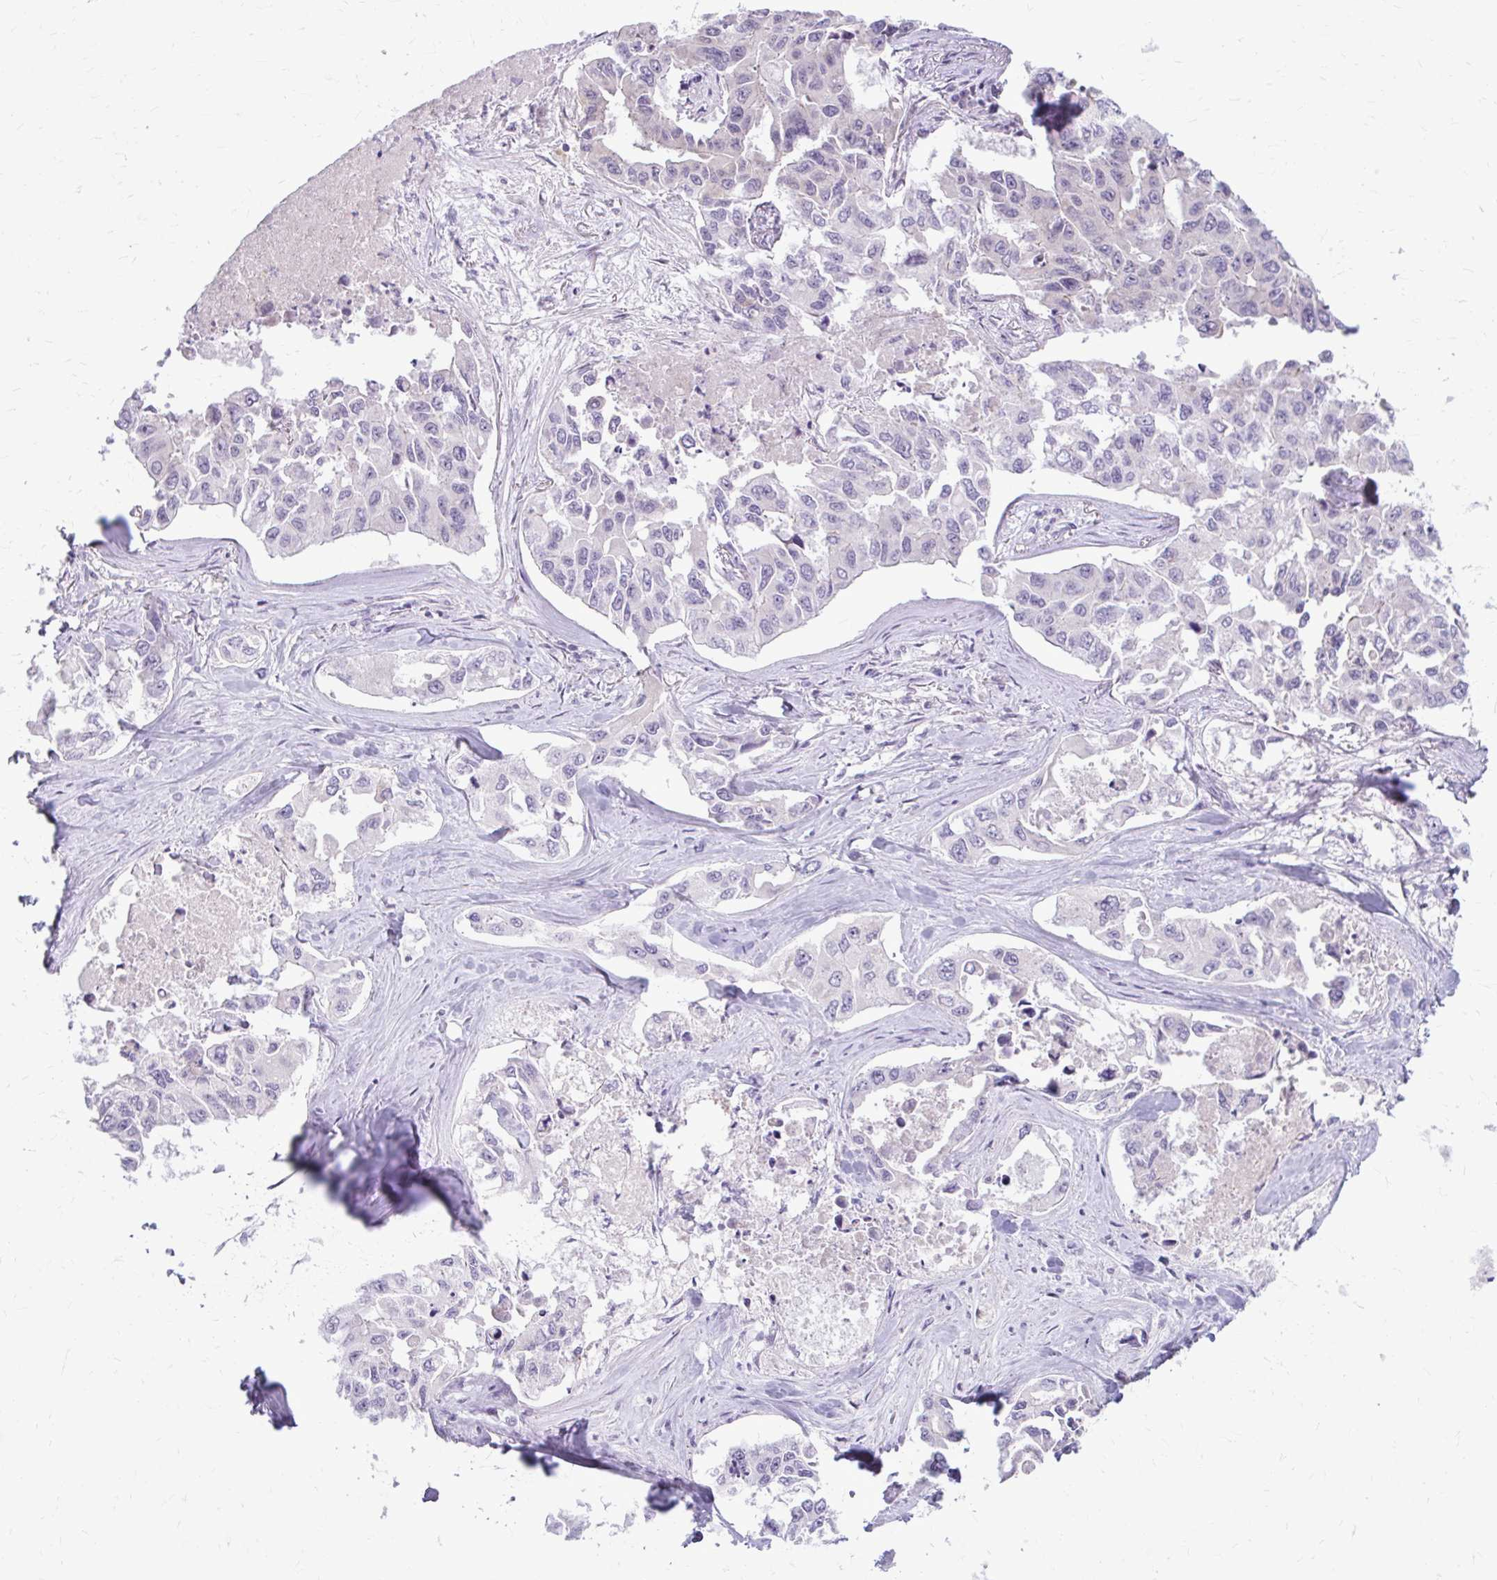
{"staining": {"intensity": "negative", "quantity": "none", "location": "none"}, "tissue": "lung cancer", "cell_type": "Tumor cells", "image_type": "cancer", "snomed": [{"axis": "morphology", "description": "Adenocarcinoma, NOS"}, {"axis": "topography", "description": "Lung"}], "caption": "There is no significant positivity in tumor cells of adenocarcinoma (lung). (DAB (3,3'-diaminobenzidine) immunohistochemistry visualized using brightfield microscopy, high magnification).", "gene": "CHIA", "patient": {"sex": "male", "age": 64}}